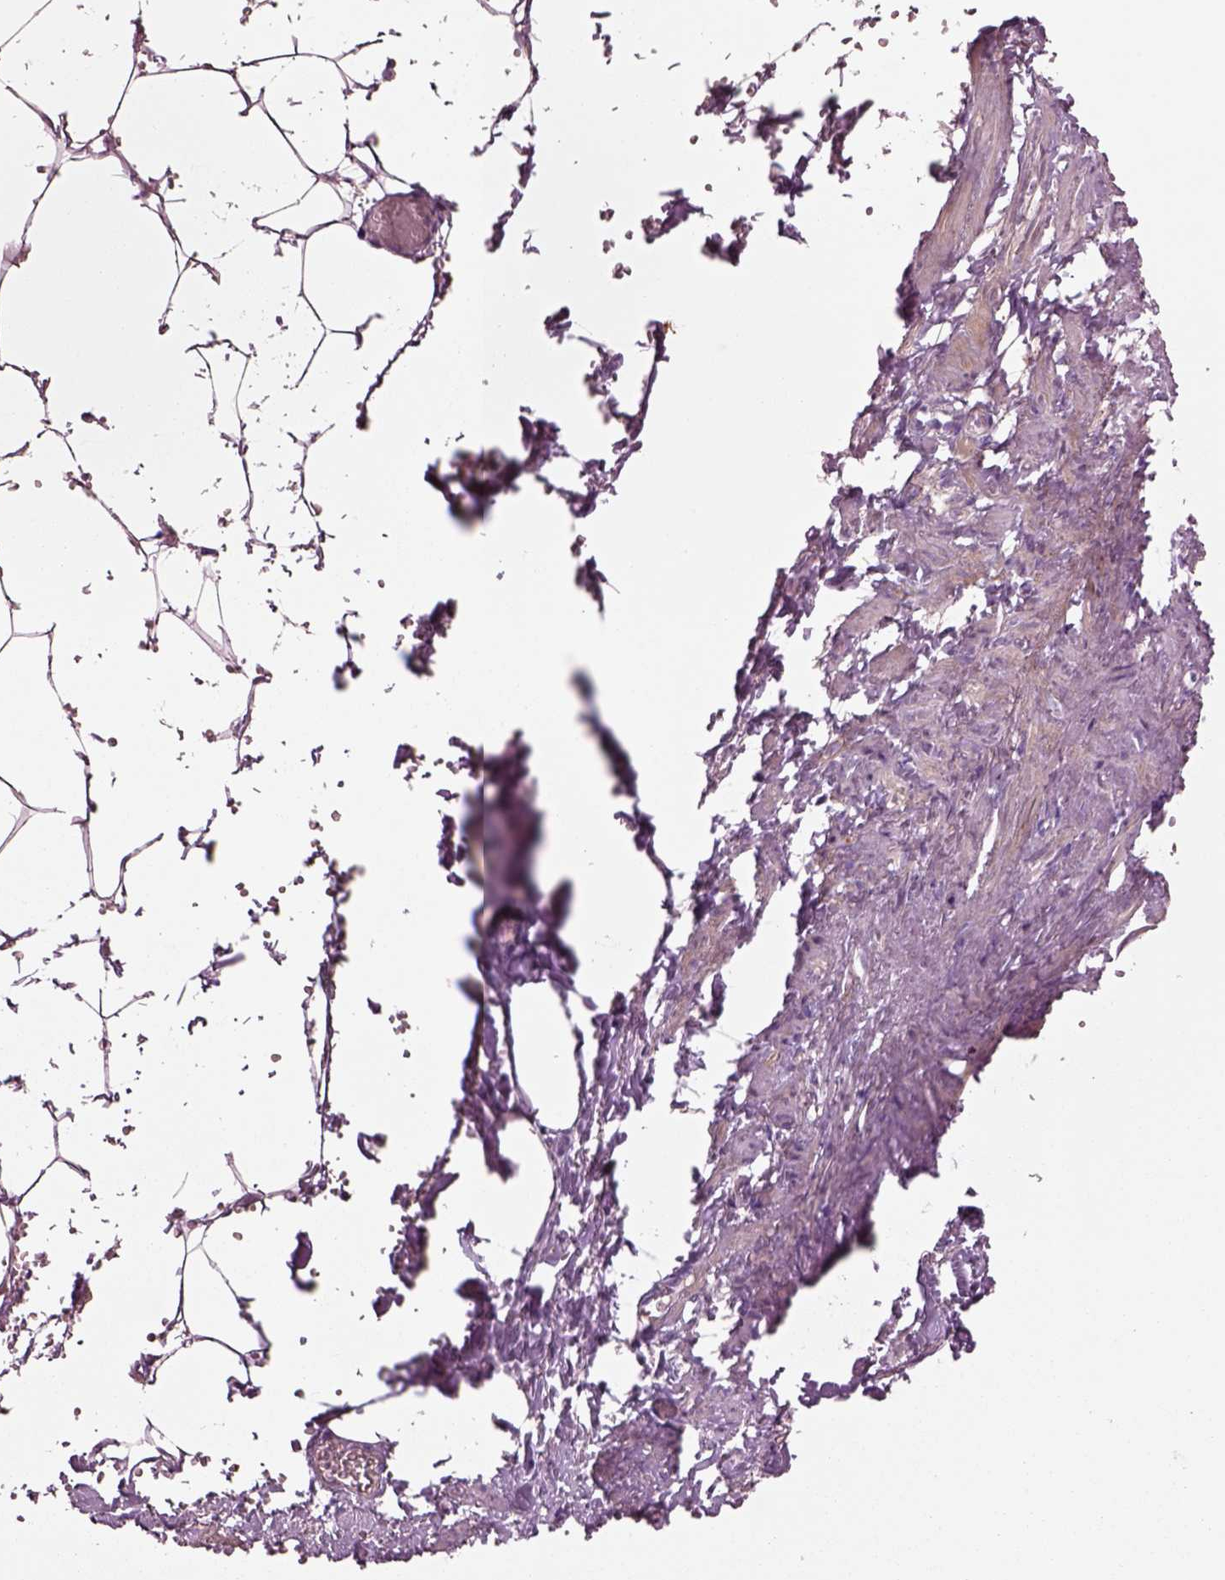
{"staining": {"intensity": "negative", "quantity": "none", "location": "none"}, "tissue": "adipose tissue", "cell_type": "Adipocytes", "image_type": "normal", "snomed": [{"axis": "morphology", "description": "Normal tissue, NOS"}, {"axis": "topography", "description": "Prostate"}, {"axis": "topography", "description": "Peripheral nerve tissue"}], "caption": "Normal adipose tissue was stained to show a protein in brown. There is no significant expression in adipocytes. Nuclei are stained in blue.", "gene": "PLPP7", "patient": {"sex": "male", "age": 55}}